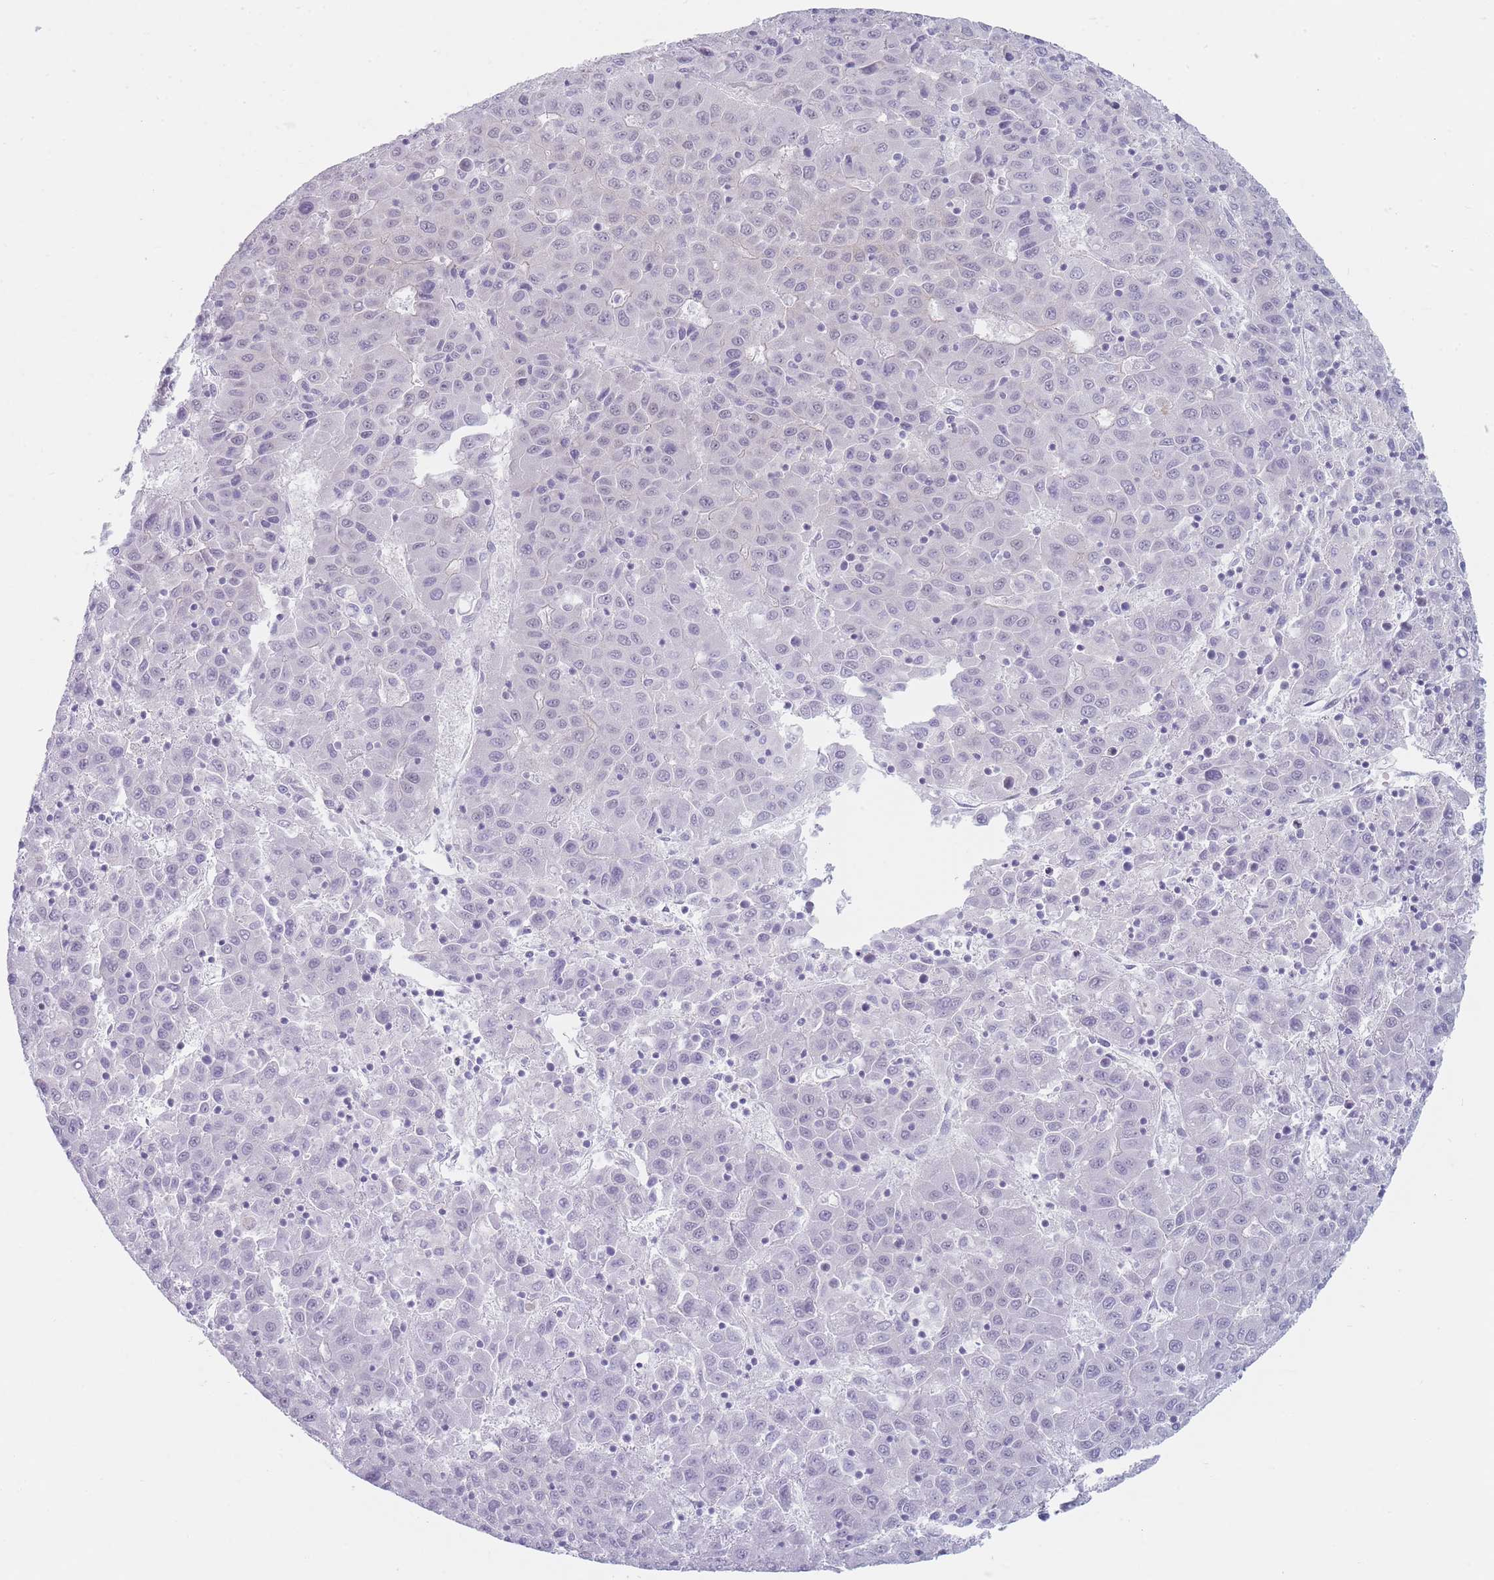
{"staining": {"intensity": "negative", "quantity": "none", "location": "none"}, "tissue": "liver cancer", "cell_type": "Tumor cells", "image_type": "cancer", "snomed": [{"axis": "morphology", "description": "Carcinoma, Hepatocellular, NOS"}, {"axis": "topography", "description": "Liver"}], "caption": "This is an IHC image of liver cancer (hepatocellular carcinoma). There is no expression in tumor cells.", "gene": "IFNA6", "patient": {"sex": "female", "age": 53}}